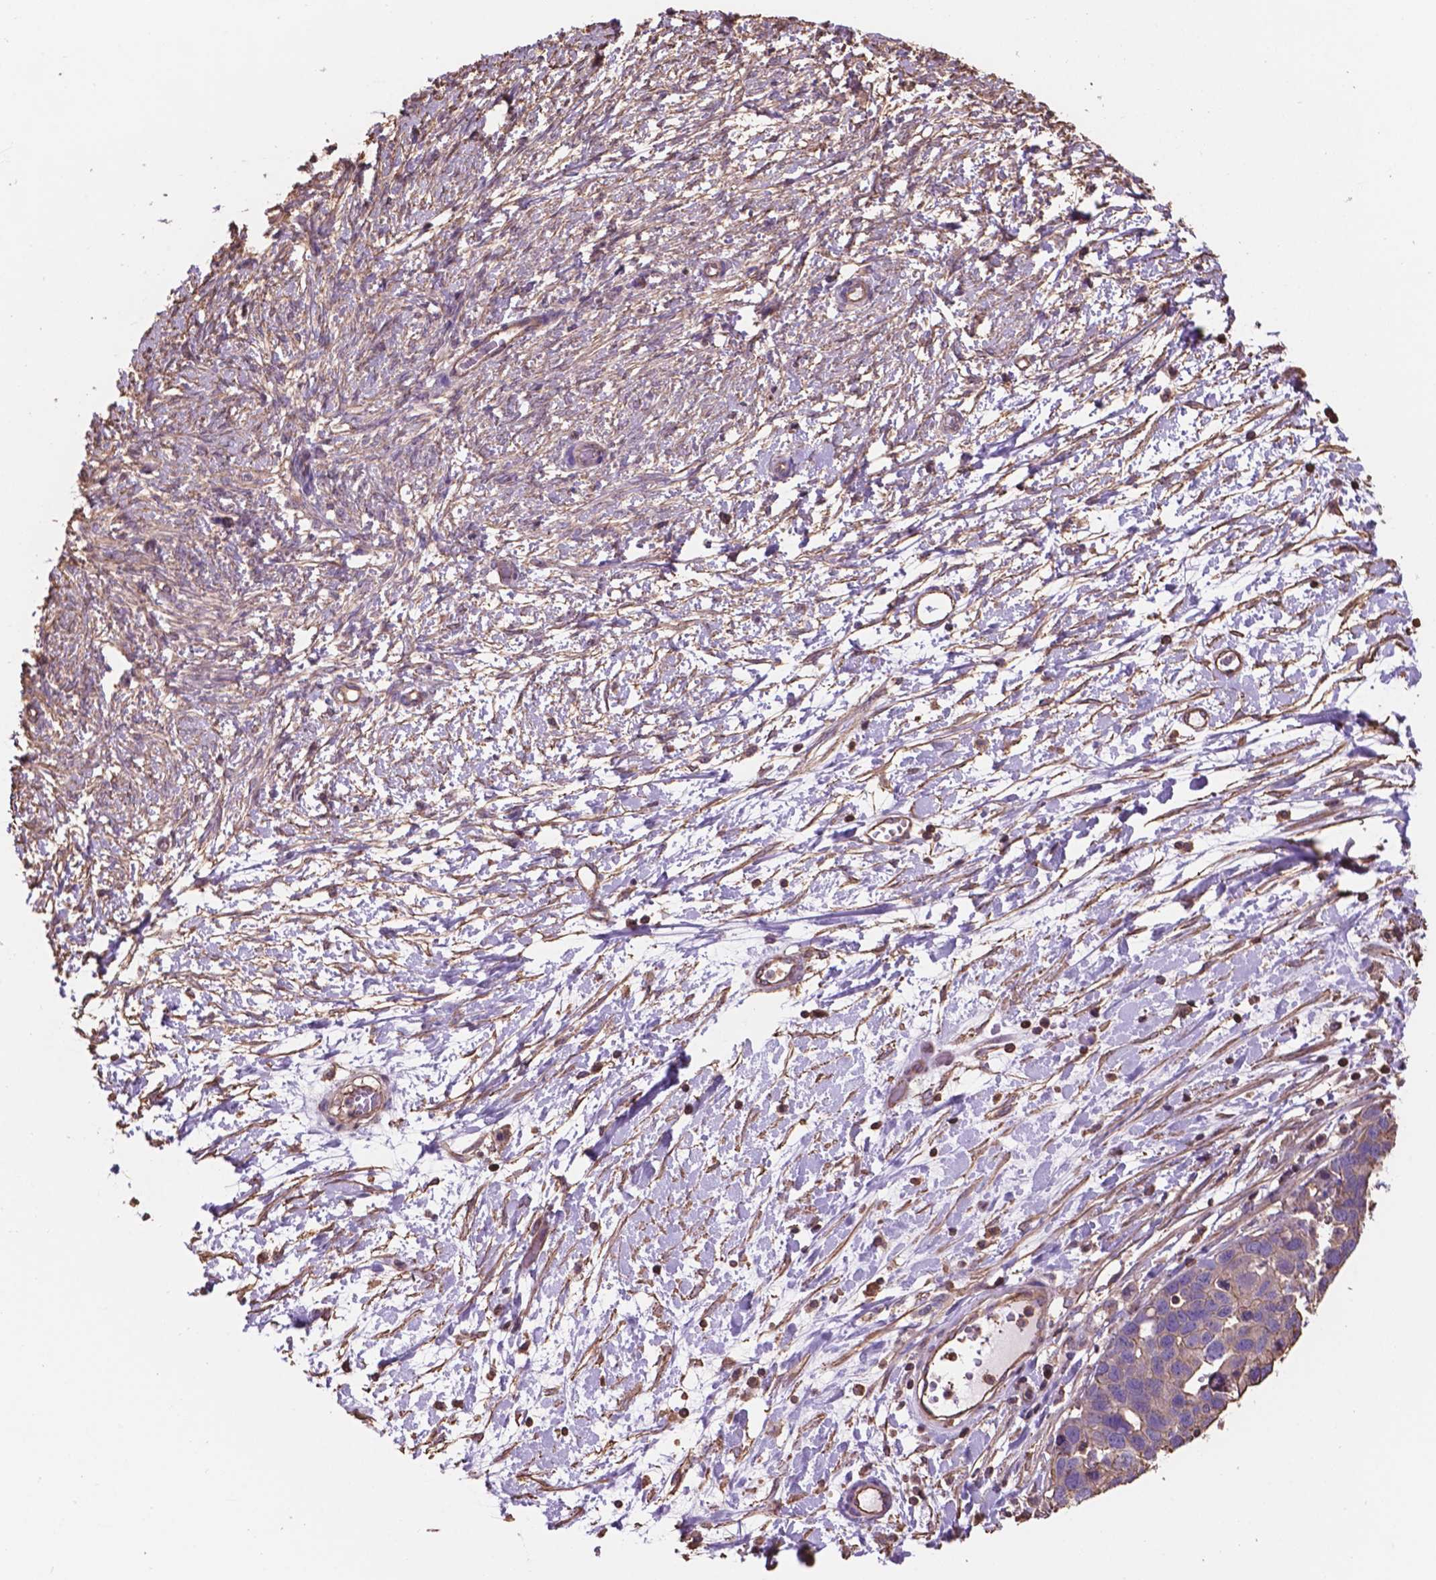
{"staining": {"intensity": "moderate", "quantity": ">75%", "location": "cytoplasmic/membranous"}, "tissue": "ovarian cancer", "cell_type": "Tumor cells", "image_type": "cancer", "snomed": [{"axis": "morphology", "description": "Cystadenocarcinoma, serous, NOS"}, {"axis": "topography", "description": "Ovary"}], "caption": "Human ovarian cancer (serous cystadenocarcinoma) stained for a protein (brown) exhibits moderate cytoplasmic/membranous positive staining in approximately >75% of tumor cells.", "gene": "NIPA2", "patient": {"sex": "female", "age": 54}}